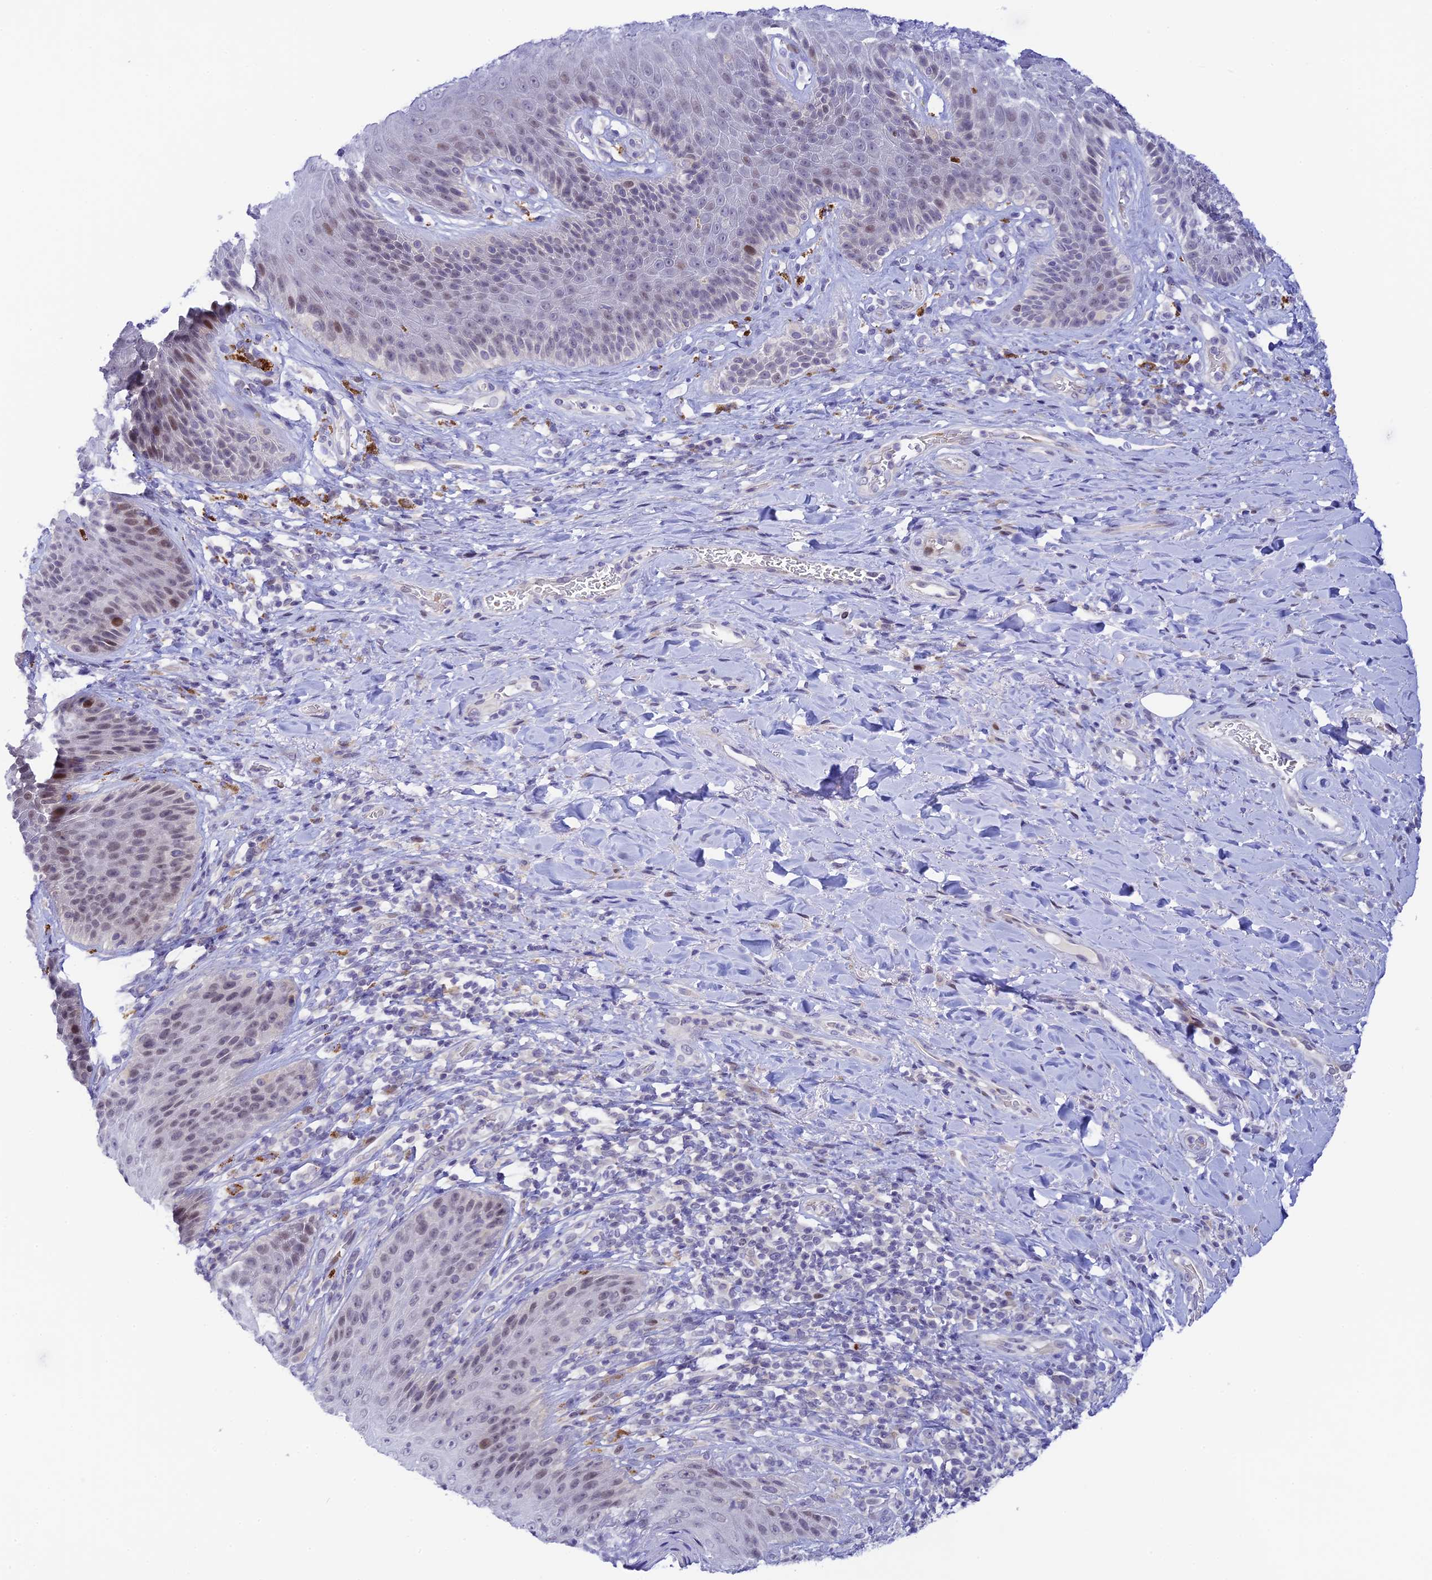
{"staining": {"intensity": "moderate", "quantity": "<25%", "location": "cytoplasmic/membranous,nuclear"}, "tissue": "skin", "cell_type": "Epidermal cells", "image_type": "normal", "snomed": [{"axis": "morphology", "description": "Normal tissue, NOS"}, {"axis": "topography", "description": "Anal"}], "caption": "Moderate cytoplasmic/membranous,nuclear staining for a protein is seen in about <25% of epidermal cells of normal skin using immunohistochemistry (IHC).", "gene": "RASGEF1B", "patient": {"sex": "female", "age": 89}}